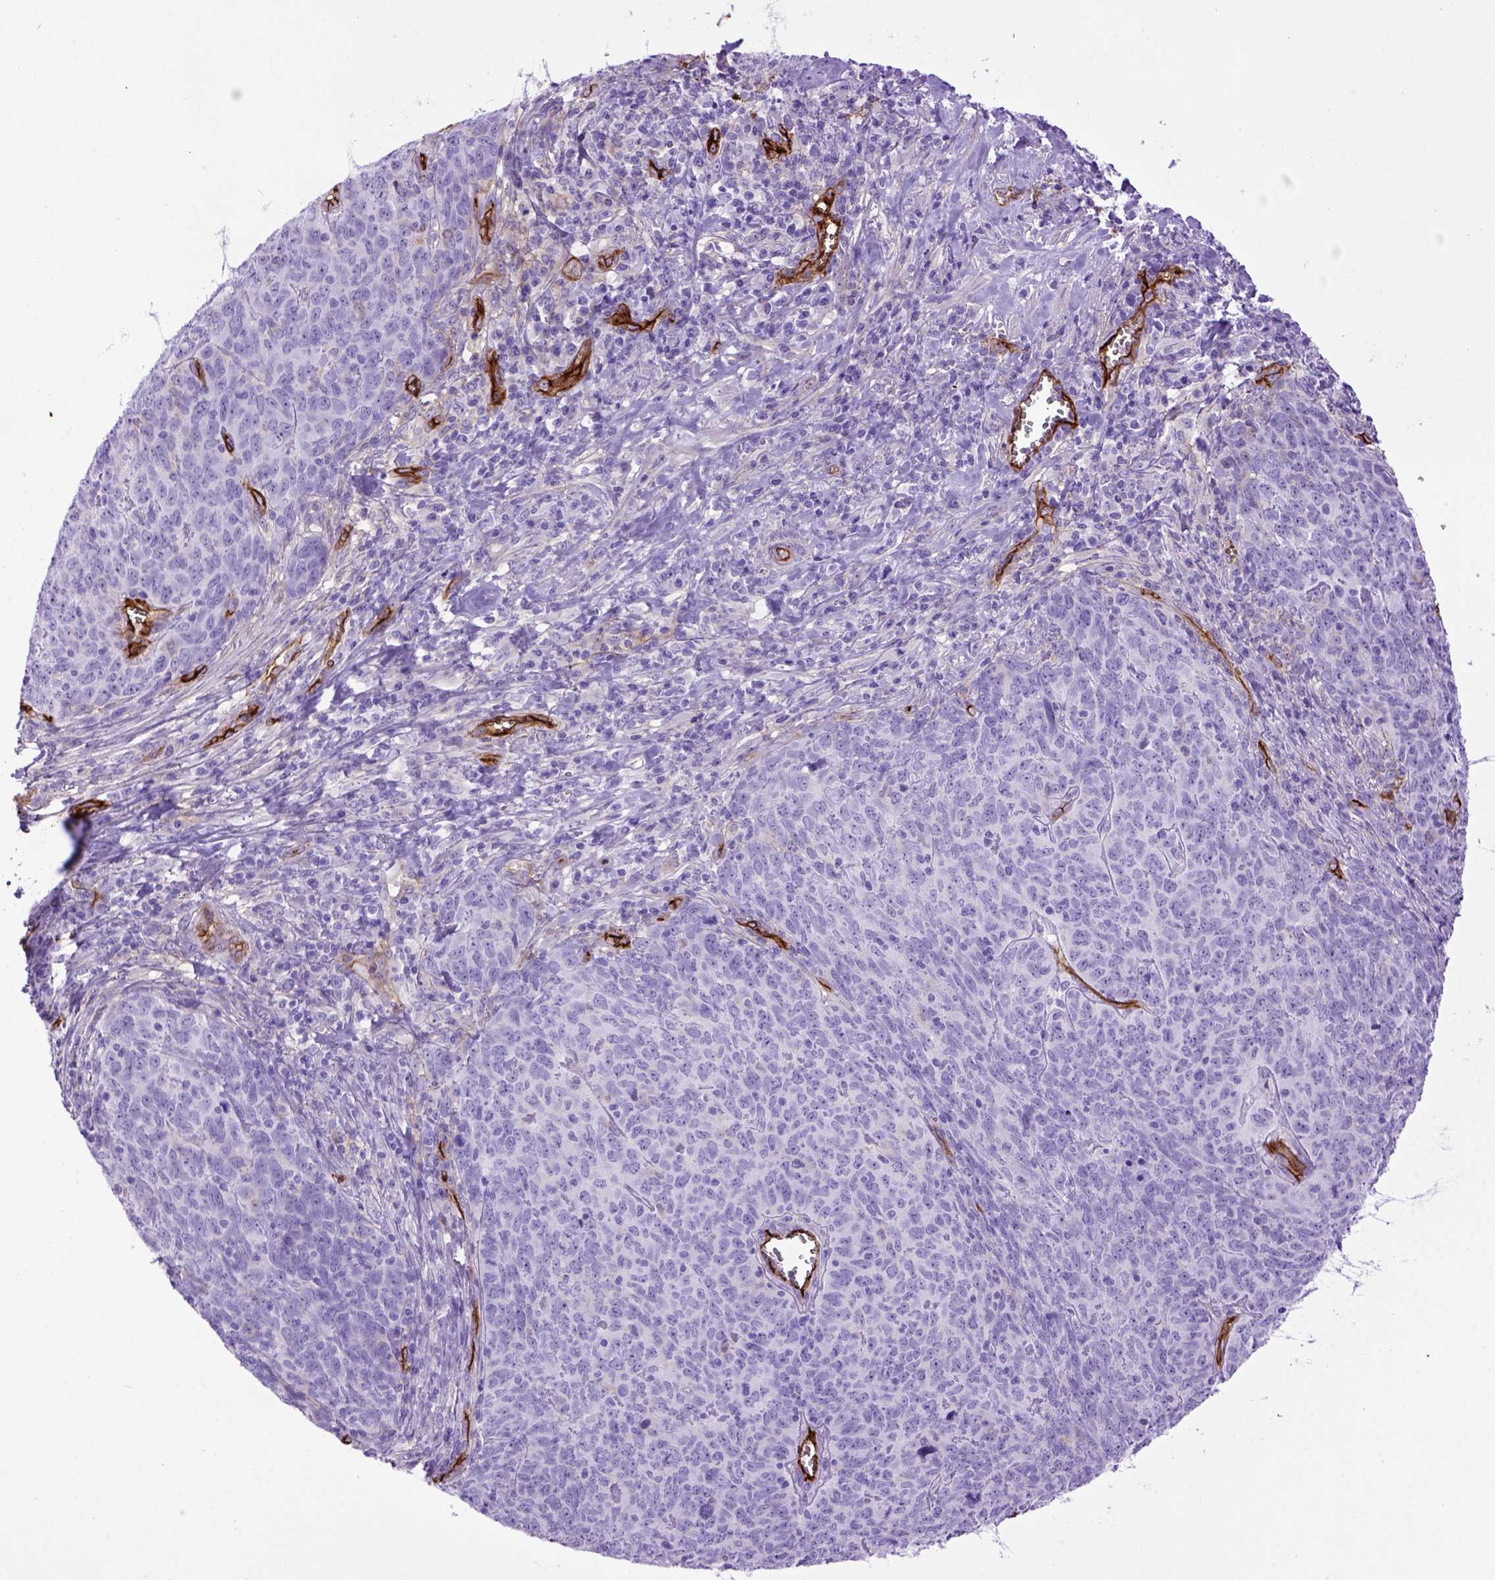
{"staining": {"intensity": "negative", "quantity": "none", "location": "none"}, "tissue": "skin cancer", "cell_type": "Tumor cells", "image_type": "cancer", "snomed": [{"axis": "morphology", "description": "Squamous cell carcinoma, NOS"}, {"axis": "topography", "description": "Skin"}, {"axis": "topography", "description": "Anal"}], "caption": "Immunohistochemical staining of human skin squamous cell carcinoma reveals no significant expression in tumor cells.", "gene": "ENG", "patient": {"sex": "female", "age": 51}}